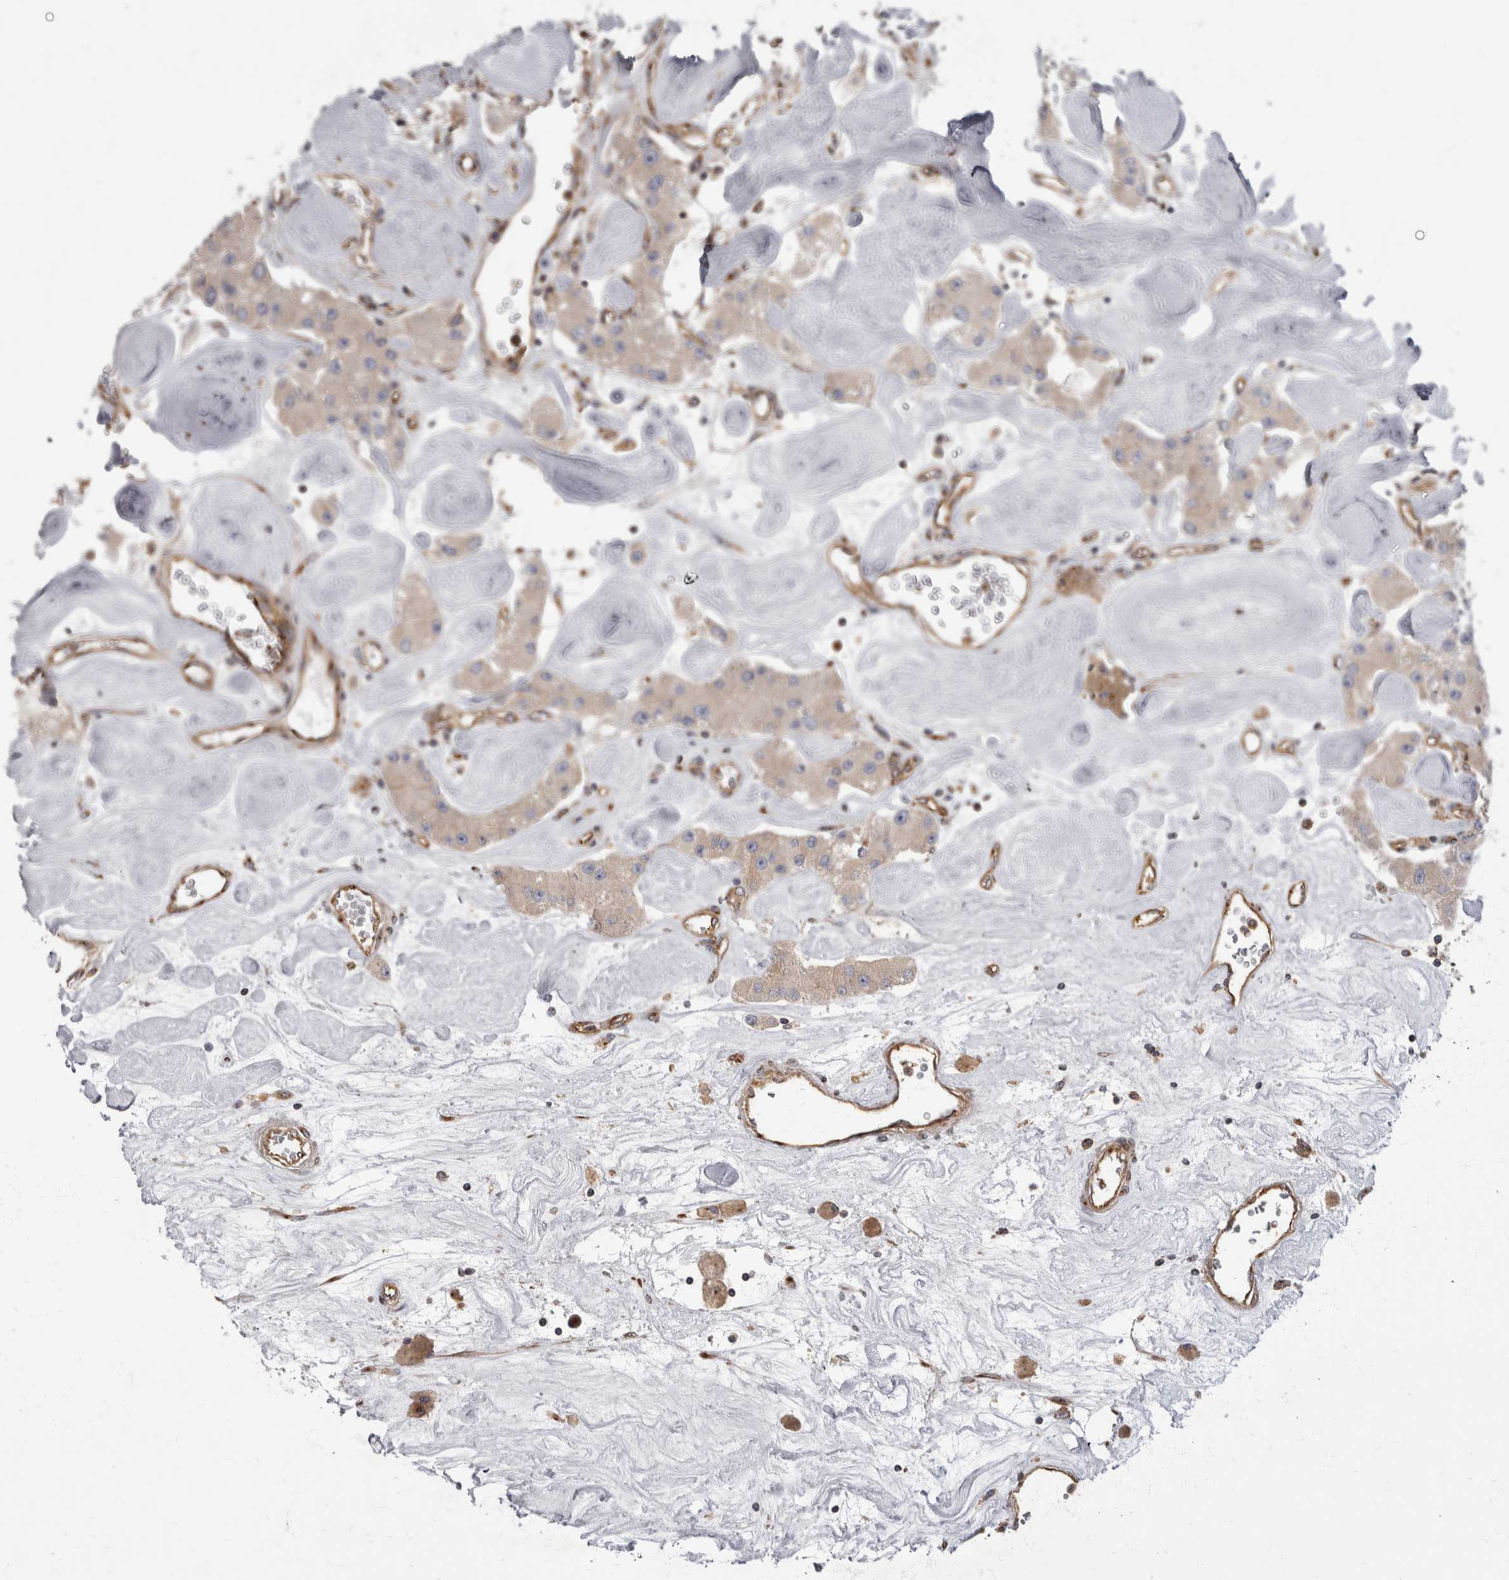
{"staining": {"intensity": "weak", "quantity": "<25%", "location": "cytoplasmic/membranous"}, "tissue": "carcinoid", "cell_type": "Tumor cells", "image_type": "cancer", "snomed": [{"axis": "morphology", "description": "Carcinoid, malignant, NOS"}, {"axis": "topography", "description": "Pancreas"}], "caption": "High power microscopy photomicrograph of an immunohistochemistry (IHC) micrograph of carcinoid, revealing no significant positivity in tumor cells.", "gene": "HOOK3", "patient": {"sex": "male", "age": 41}}